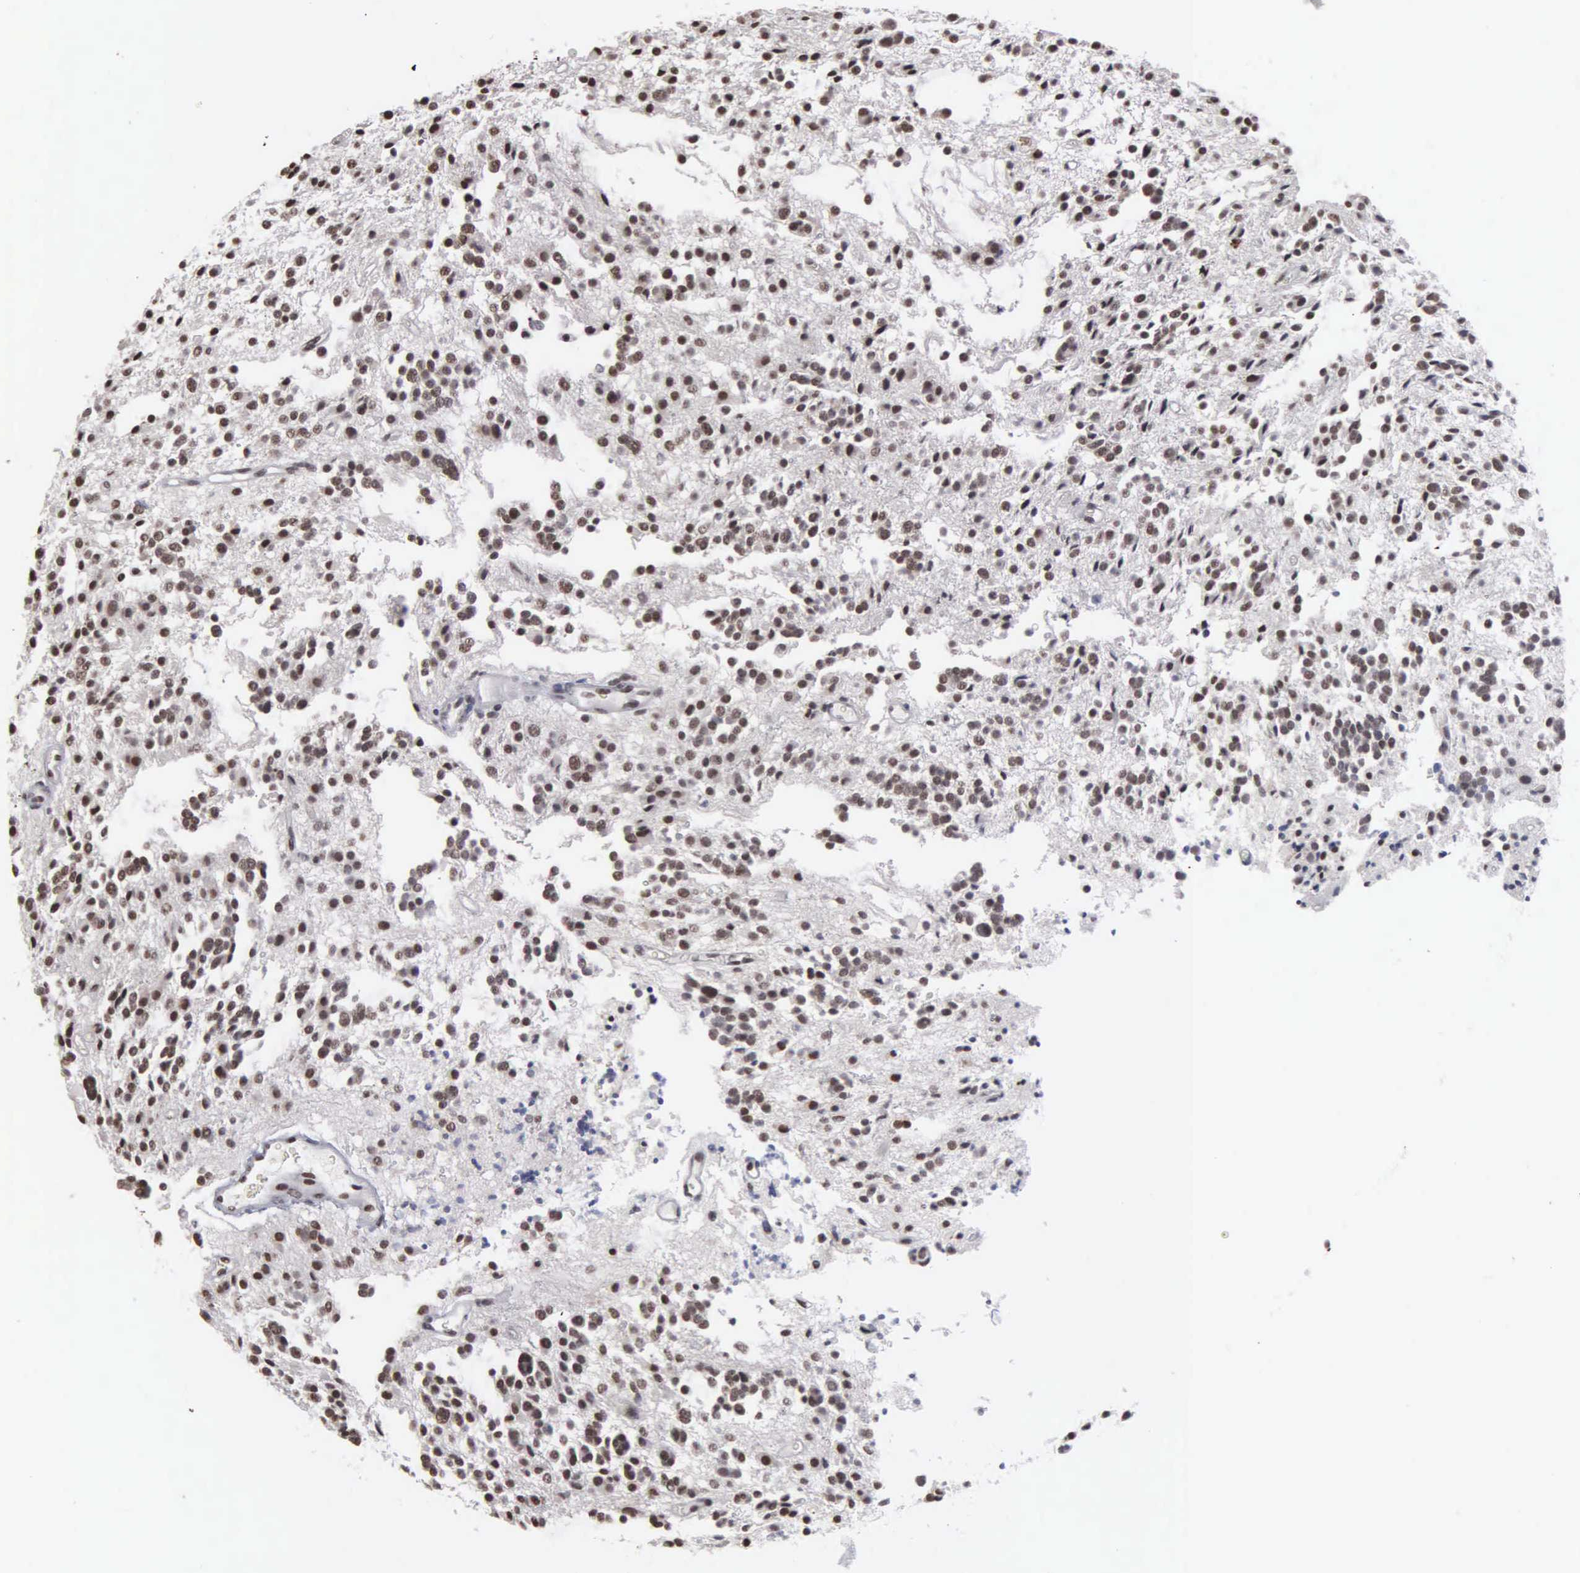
{"staining": {"intensity": "moderate", "quantity": ">75%", "location": "nuclear"}, "tissue": "glioma", "cell_type": "Tumor cells", "image_type": "cancer", "snomed": [{"axis": "morphology", "description": "Glioma, malignant, Low grade"}, {"axis": "topography", "description": "Brain"}], "caption": "Immunohistochemical staining of glioma exhibits medium levels of moderate nuclear protein expression in about >75% of tumor cells. The protein of interest is stained brown, and the nuclei are stained in blue (DAB (3,3'-diaminobenzidine) IHC with brightfield microscopy, high magnification).", "gene": "KIAA0586", "patient": {"sex": "female", "age": 36}}